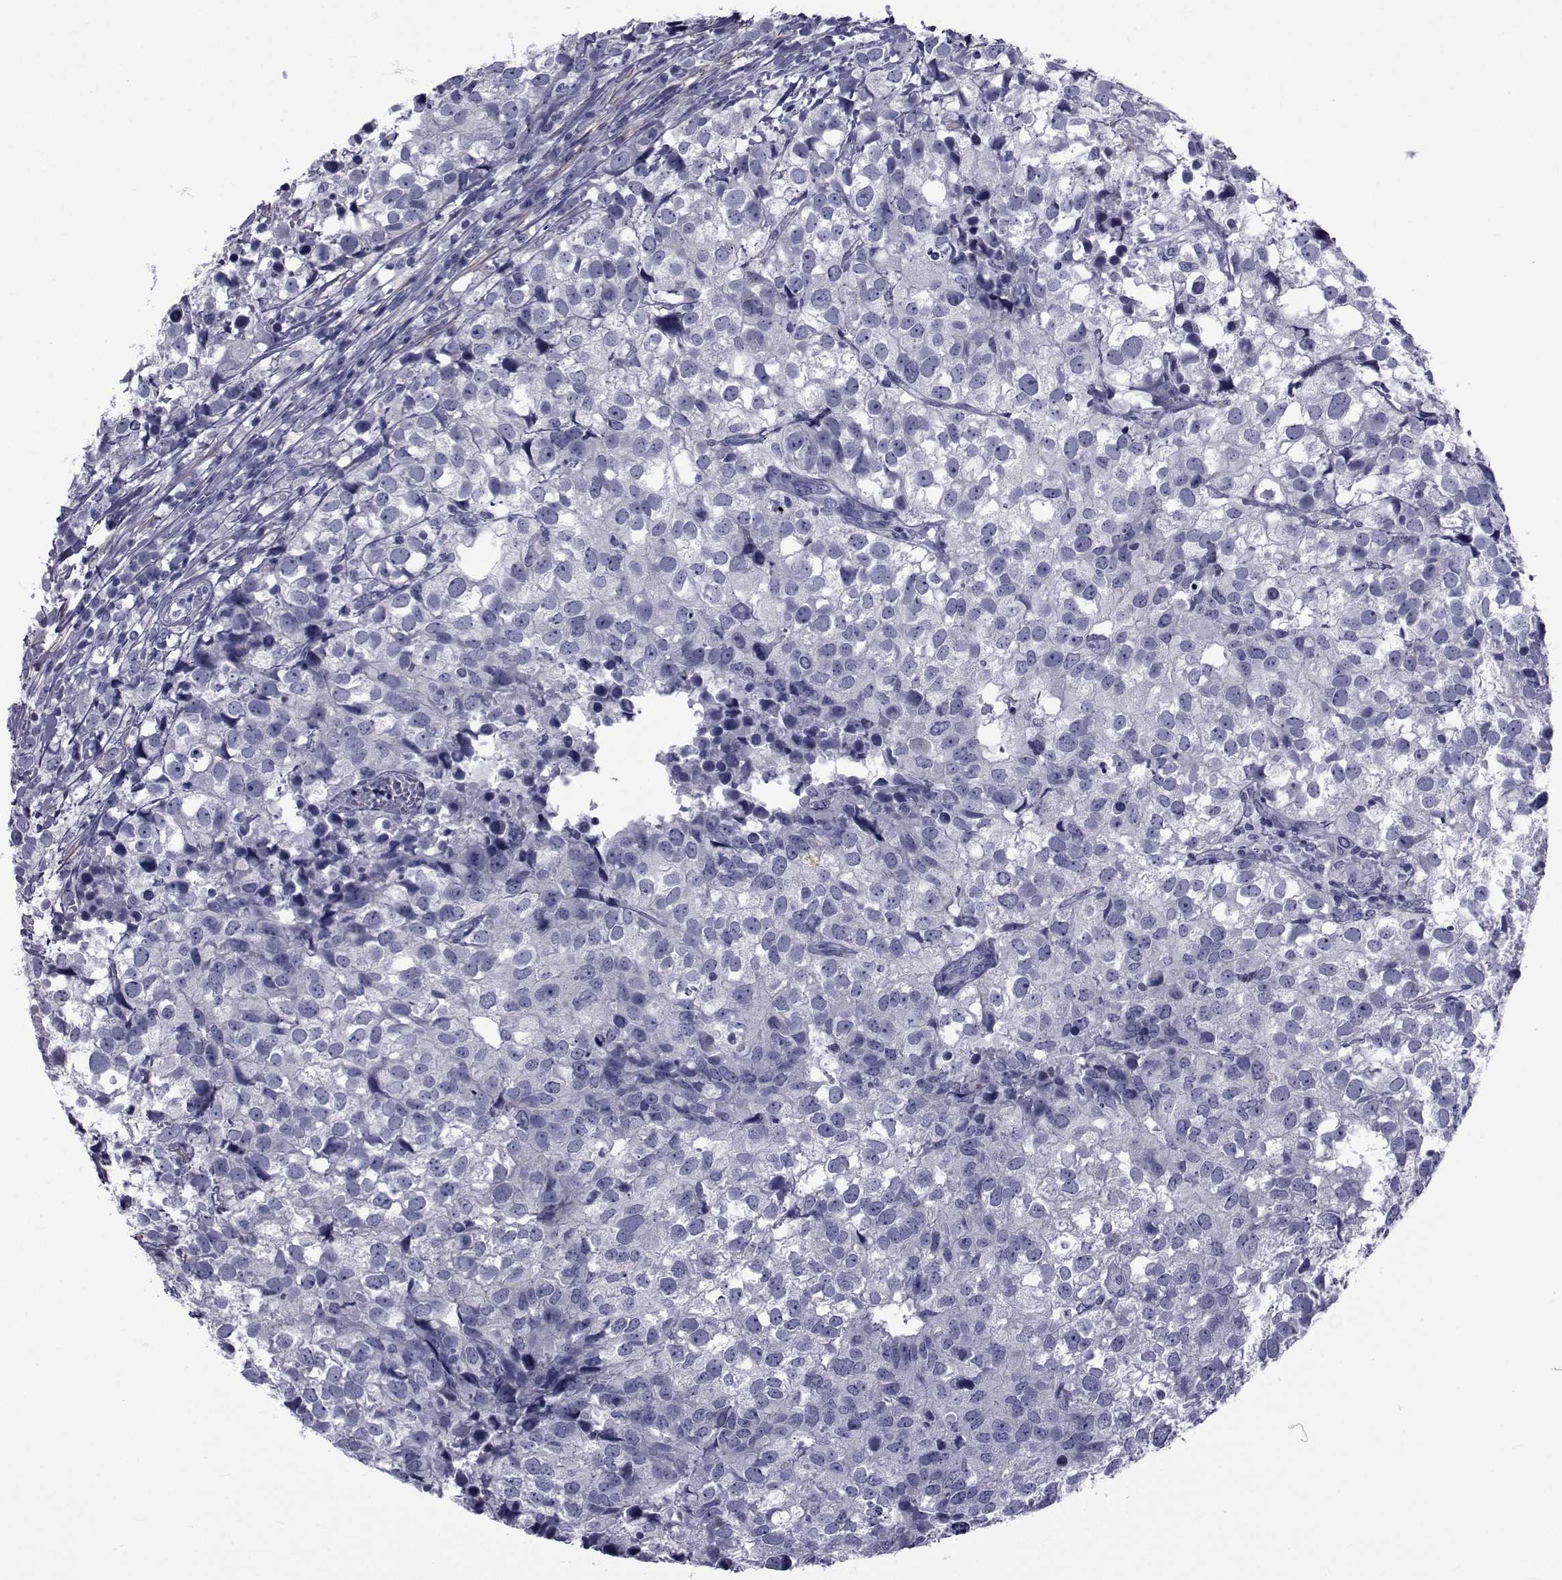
{"staining": {"intensity": "negative", "quantity": "none", "location": "none"}, "tissue": "breast cancer", "cell_type": "Tumor cells", "image_type": "cancer", "snomed": [{"axis": "morphology", "description": "Duct carcinoma"}, {"axis": "topography", "description": "Breast"}], "caption": "Invasive ductal carcinoma (breast) stained for a protein using immunohistochemistry (IHC) shows no positivity tumor cells.", "gene": "GKAP1", "patient": {"sex": "female", "age": 30}}